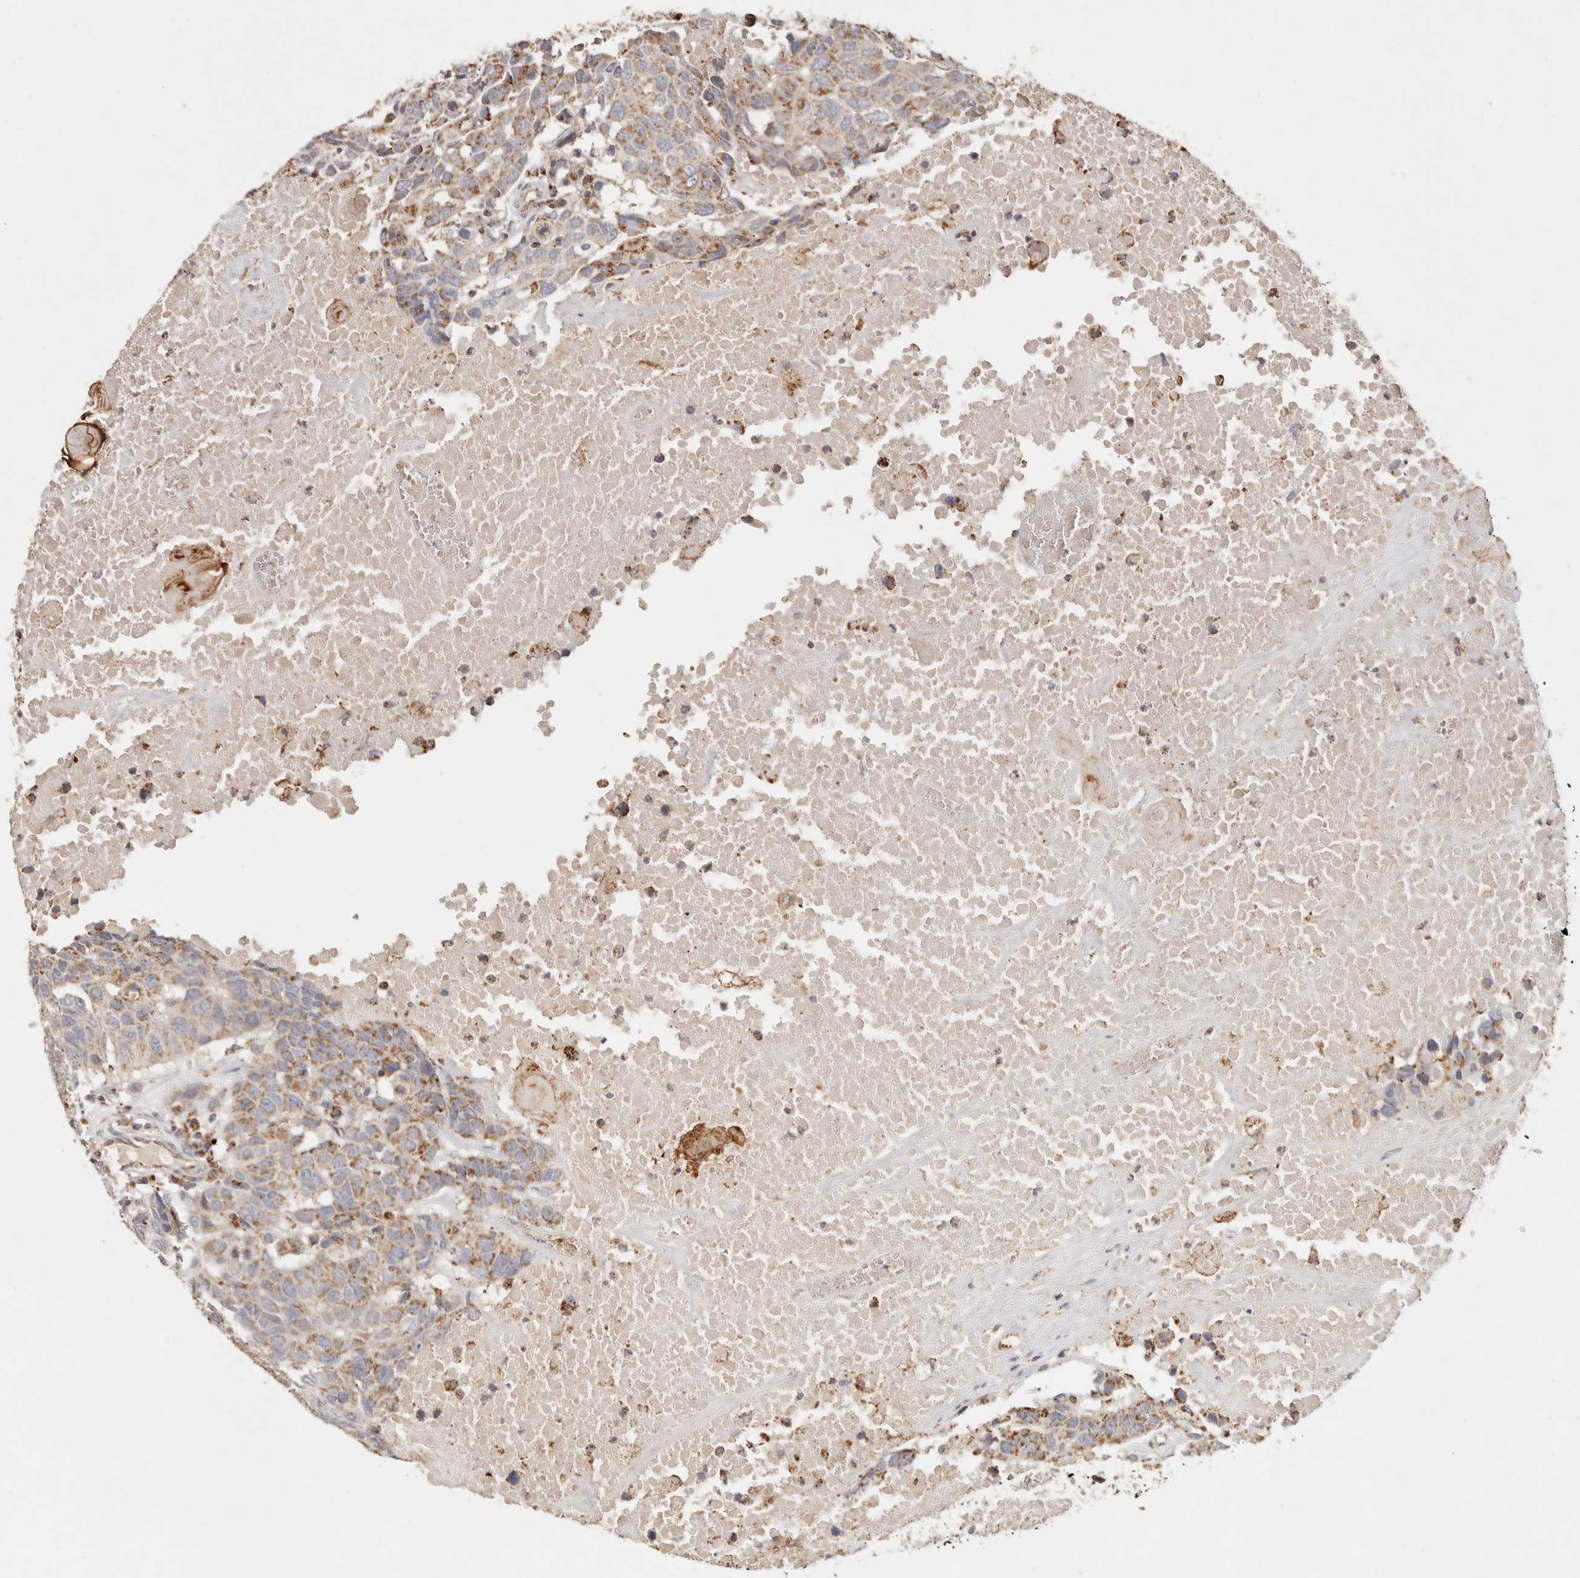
{"staining": {"intensity": "moderate", "quantity": ">75%", "location": "cytoplasmic/membranous"}, "tissue": "head and neck cancer", "cell_type": "Tumor cells", "image_type": "cancer", "snomed": [{"axis": "morphology", "description": "Squamous cell carcinoma, NOS"}, {"axis": "topography", "description": "Head-Neck"}], "caption": "Protein analysis of head and neck cancer (squamous cell carcinoma) tissue shows moderate cytoplasmic/membranous positivity in approximately >75% of tumor cells.", "gene": "ARHGEF10L", "patient": {"sex": "male", "age": 66}}